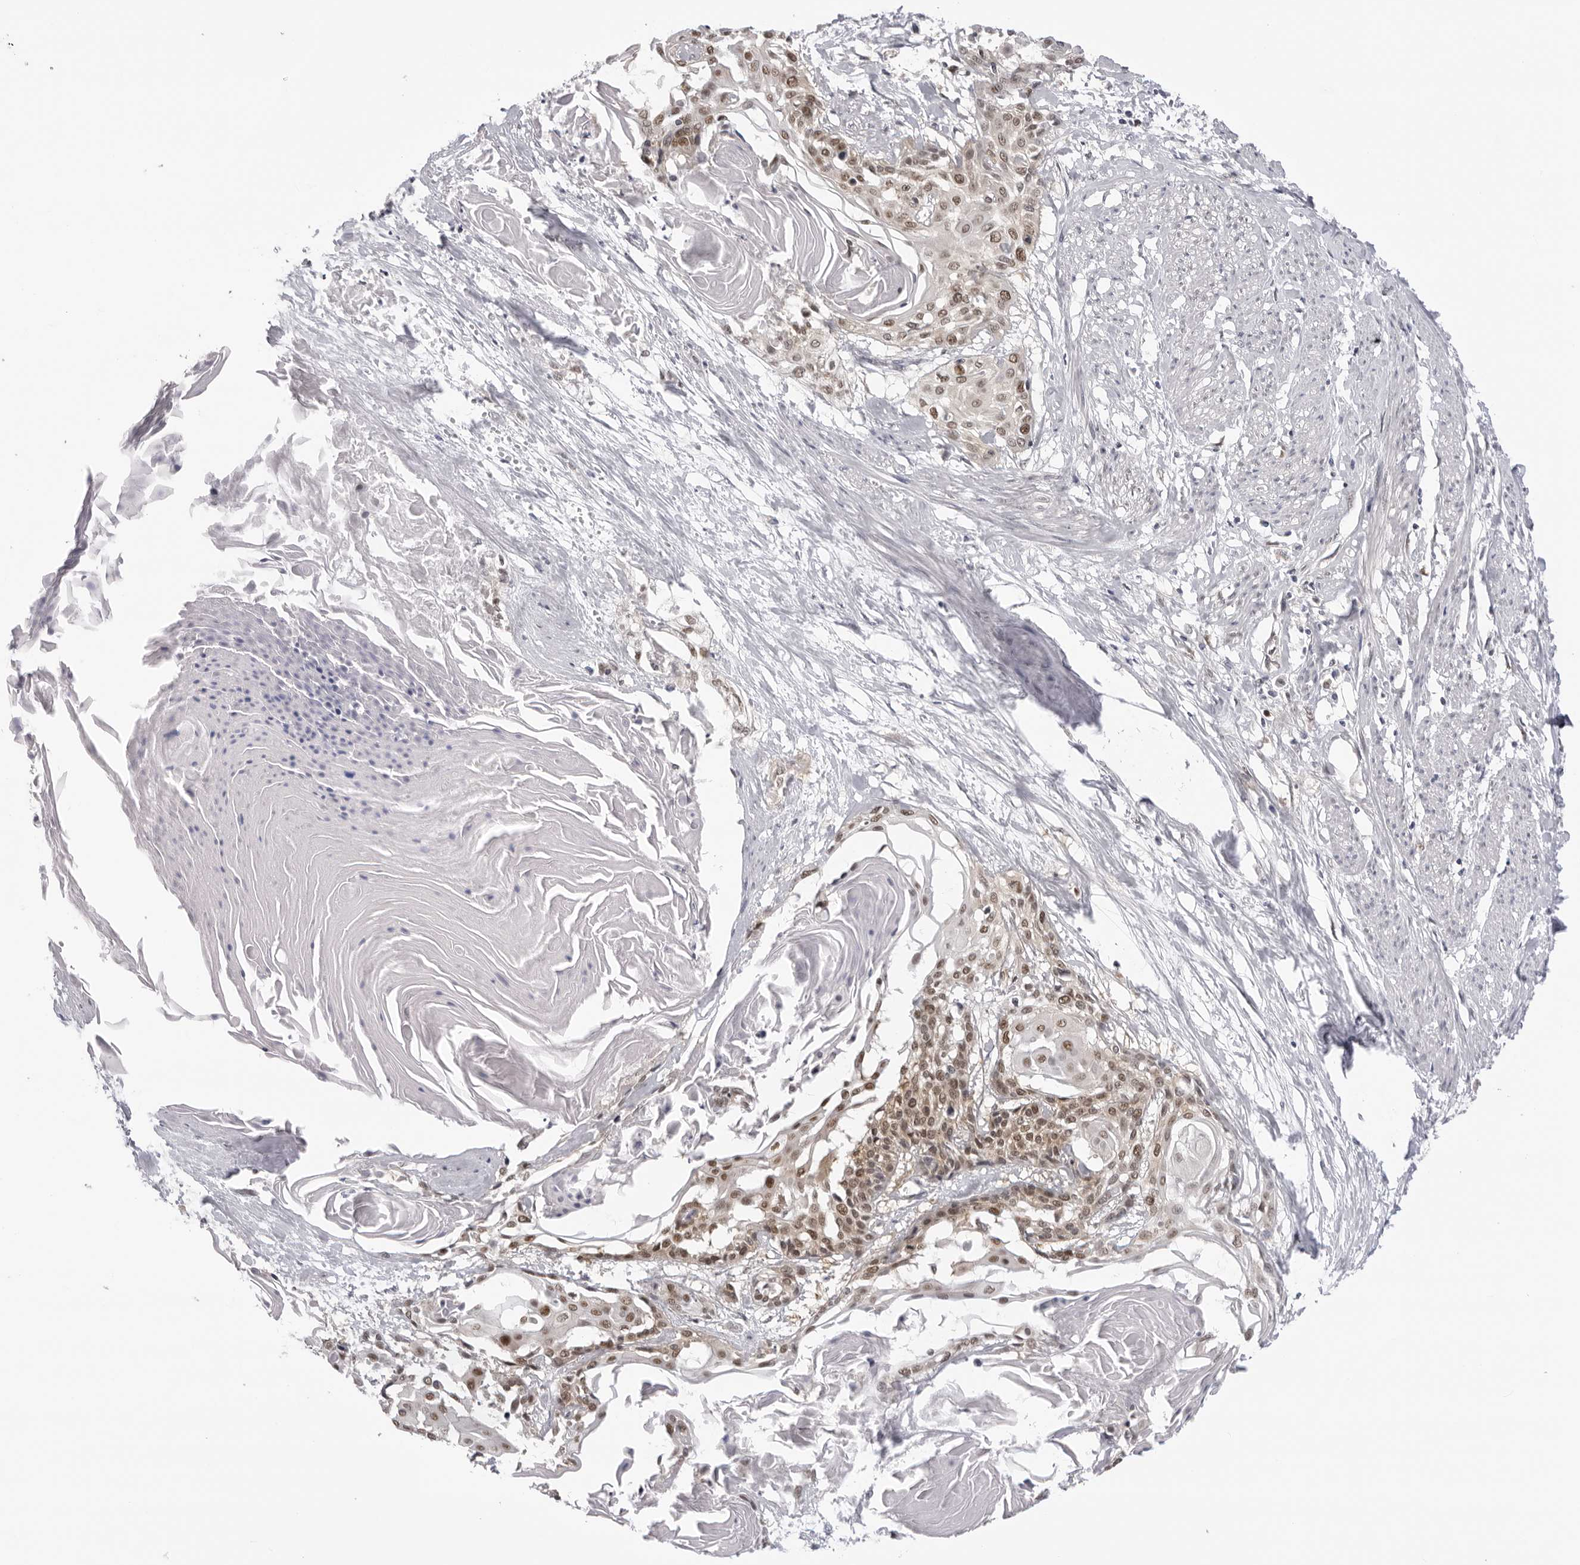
{"staining": {"intensity": "moderate", "quantity": ">75%", "location": "nuclear"}, "tissue": "cervical cancer", "cell_type": "Tumor cells", "image_type": "cancer", "snomed": [{"axis": "morphology", "description": "Squamous cell carcinoma, NOS"}, {"axis": "topography", "description": "Cervix"}], "caption": "A brown stain shows moderate nuclear positivity of a protein in human squamous cell carcinoma (cervical) tumor cells.", "gene": "WDR77", "patient": {"sex": "female", "age": 57}}